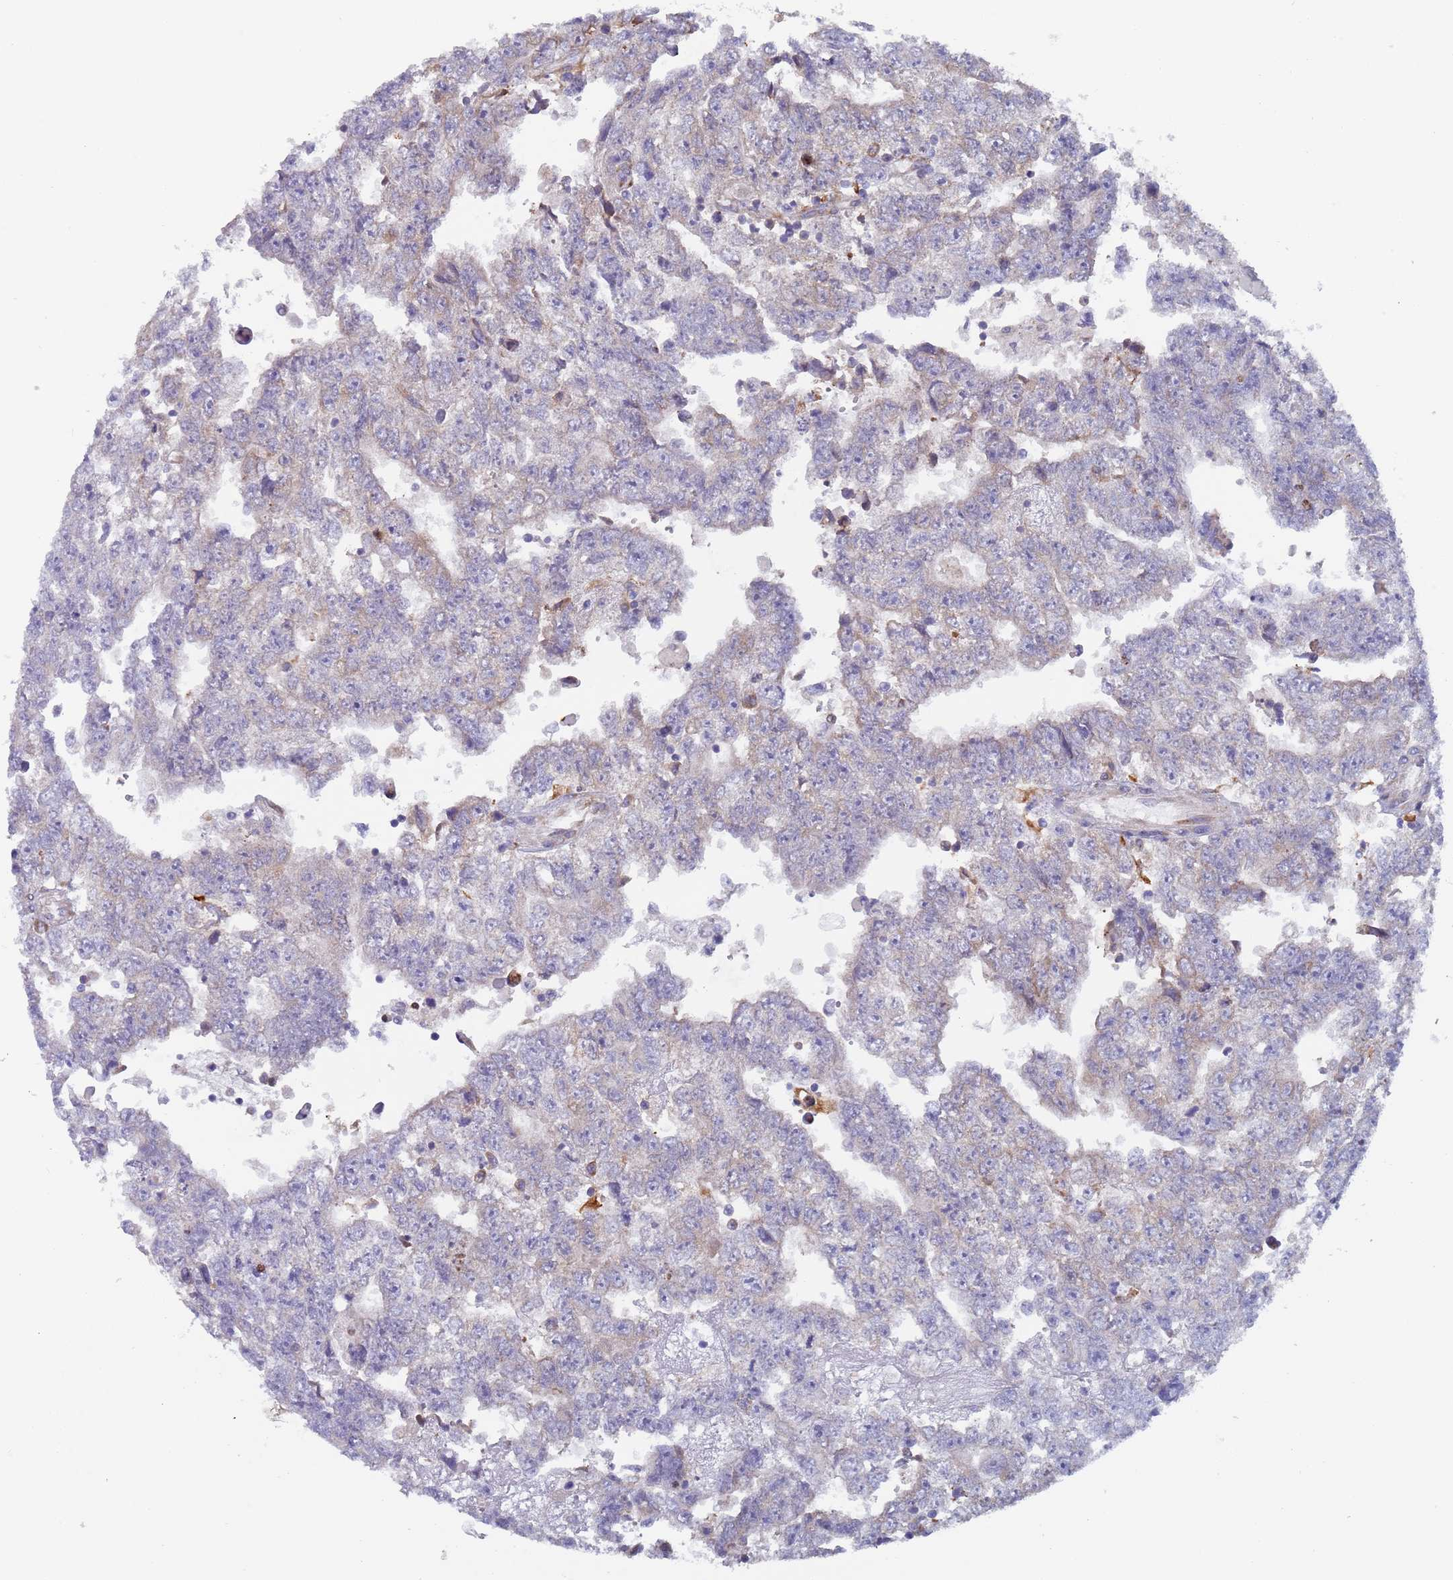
{"staining": {"intensity": "negative", "quantity": "none", "location": "none"}, "tissue": "testis cancer", "cell_type": "Tumor cells", "image_type": "cancer", "snomed": [{"axis": "morphology", "description": "Carcinoma, Embryonal, NOS"}, {"axis": "topography", "description": "Testis"}], "caption": "Immunohistochemical staining of embryonal carcinoma (testis) shows no significant positivity in tumor cells.", "gene": "ZNF844", "patient": {"sex": "male", "age": 25}}